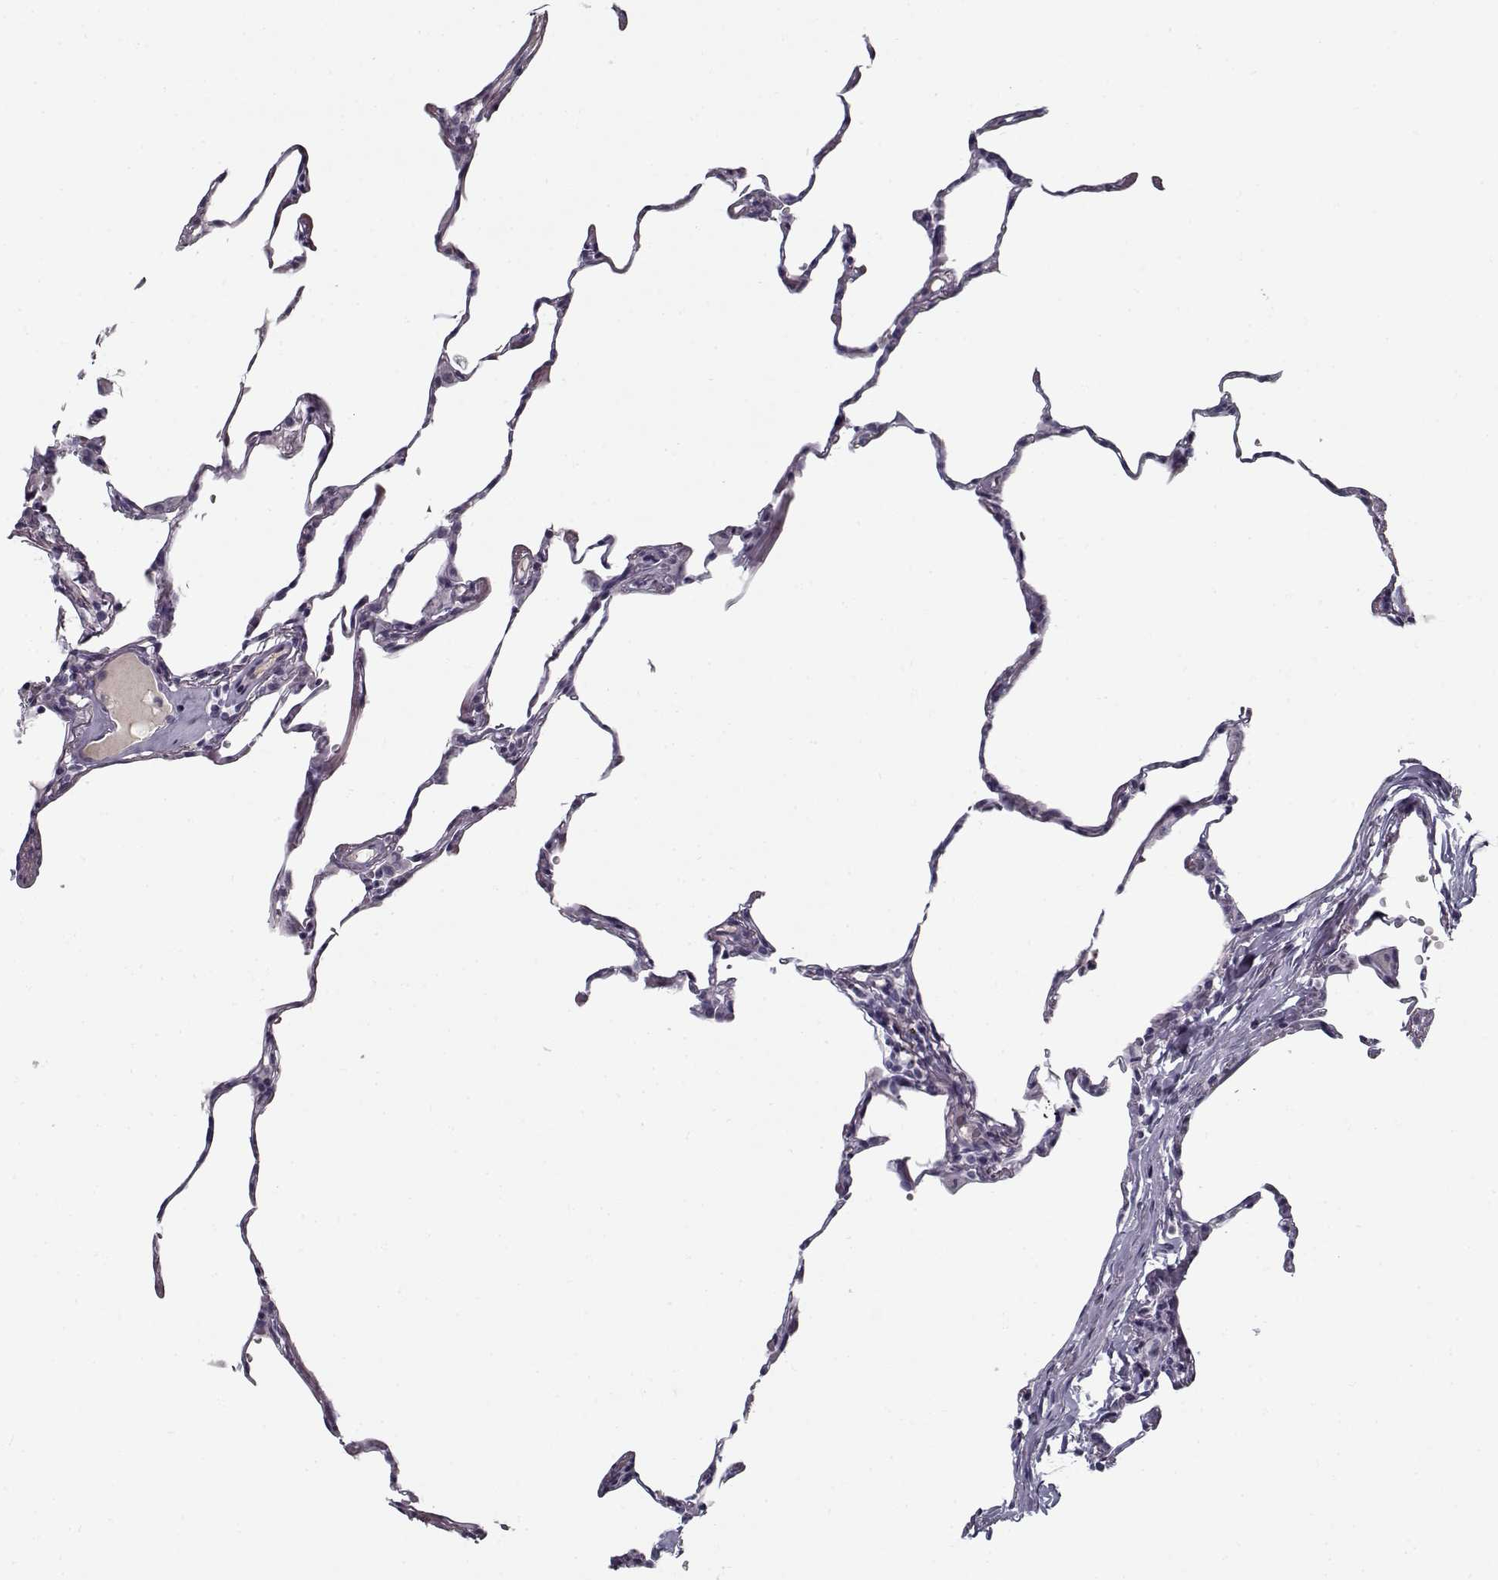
{"staining": {"intensity": "negative", "quantity": "none", "location": "none"}, "tissue": "lung", "cell_type": "Alveolar cells", "image_type": "normal", "snomed": [{"axis": "morphology", "description": "Normal tissue, NOS"}, {"axis": "topography", "description": "Lung"}], "caption": "A high-resolution photomicrograph shows immunohistochemistry (IHC) staining of unremarkable lung, which shows no significant staining in alveolar cells.", "gene": "SPACA9", "patient": {"sex": "female", "age": 57}}